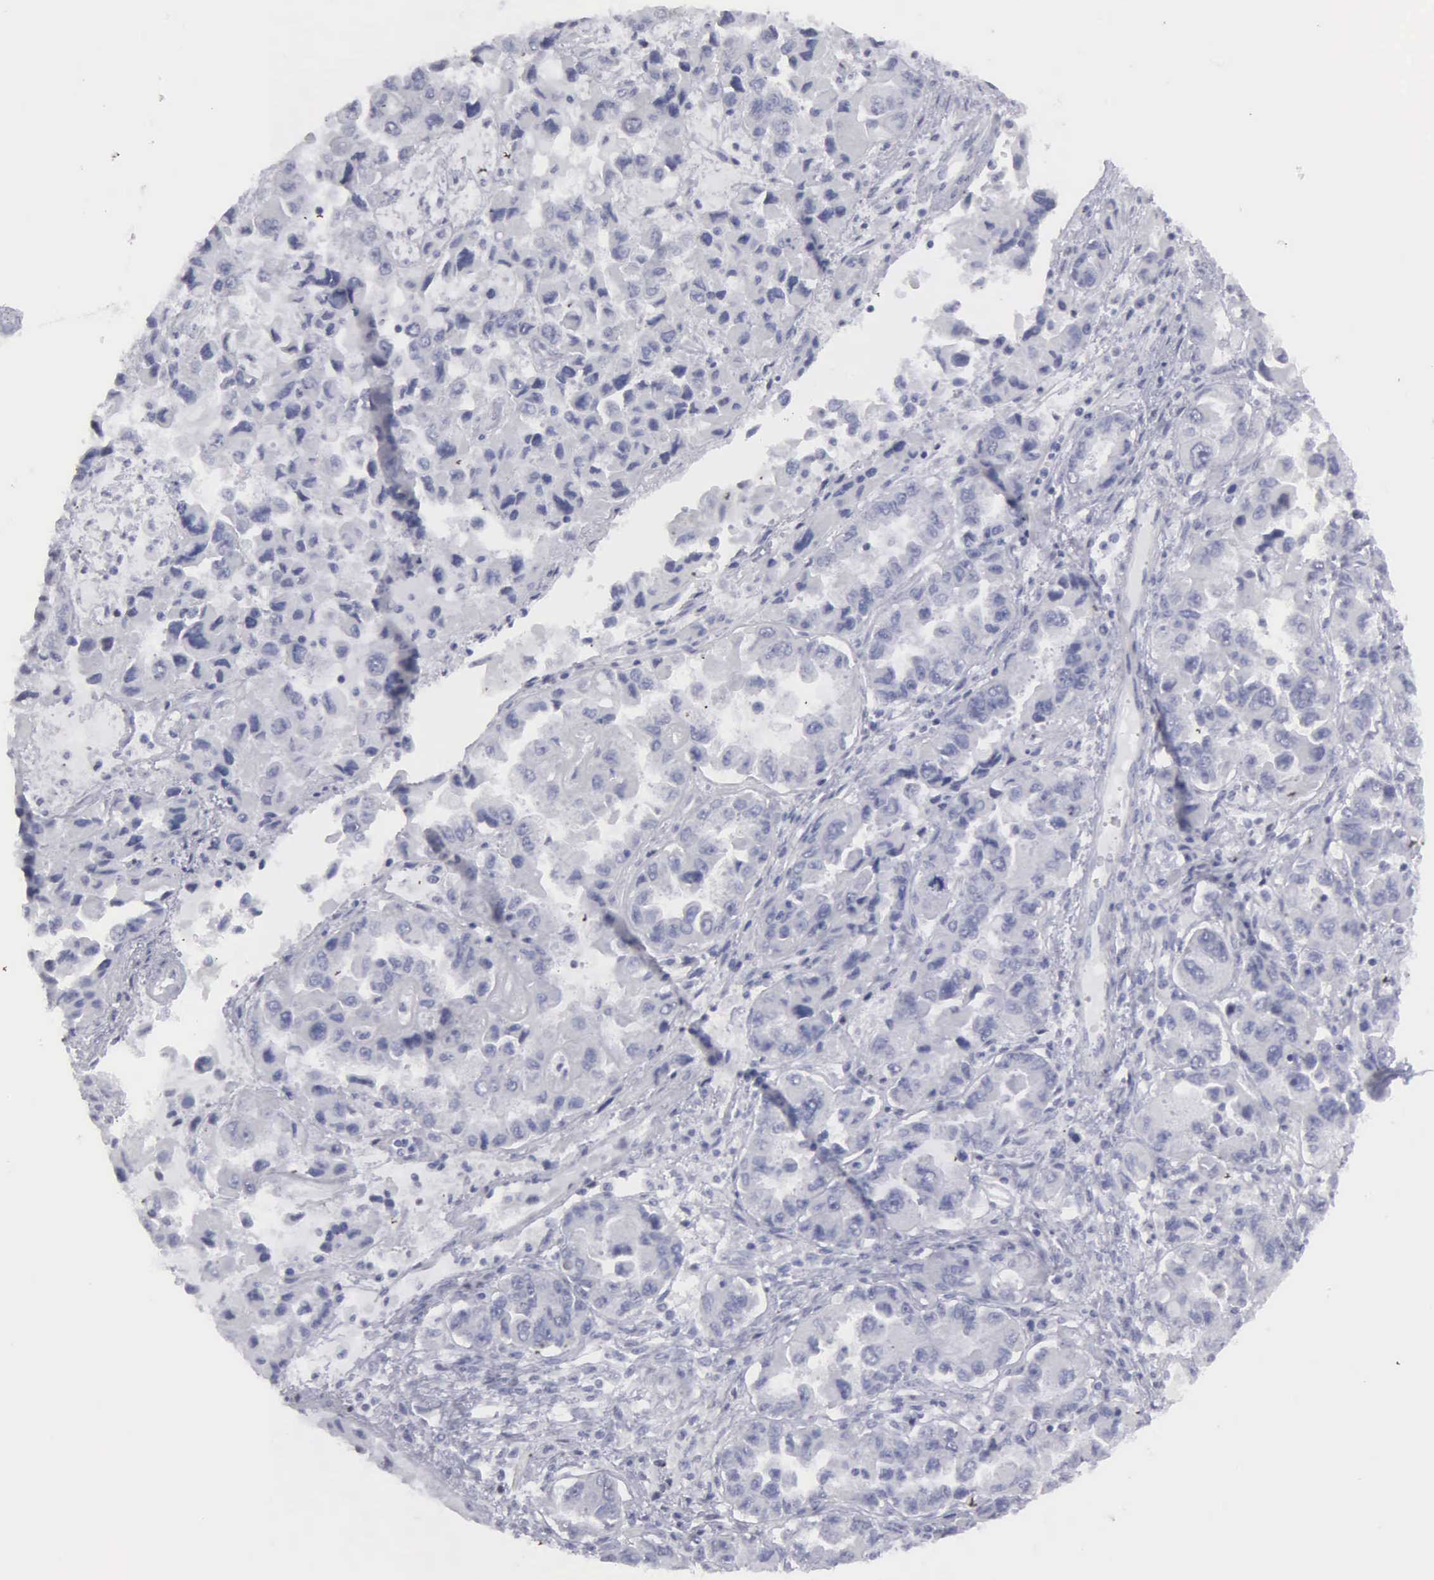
{"staining": {"intensity": "negative", "quantity": "none", "location": "none"}, "tissue": "ovarian cancer", "cell_type": "Tumor cells", "image_type": "cancer", "snomed": [{"axis": "morphology", "description": "Cystadenocarcinoma, serous, NOS"}, {"axis": "topography", "description": "Ovary"}], "caption": "This is an immunohistochemistry image of ovarian serous cystadenocarcinoma. There is no positivity in tumor cells.", "gene": "KIAA0586", "patient": {"sex": "female", "age": 84}}